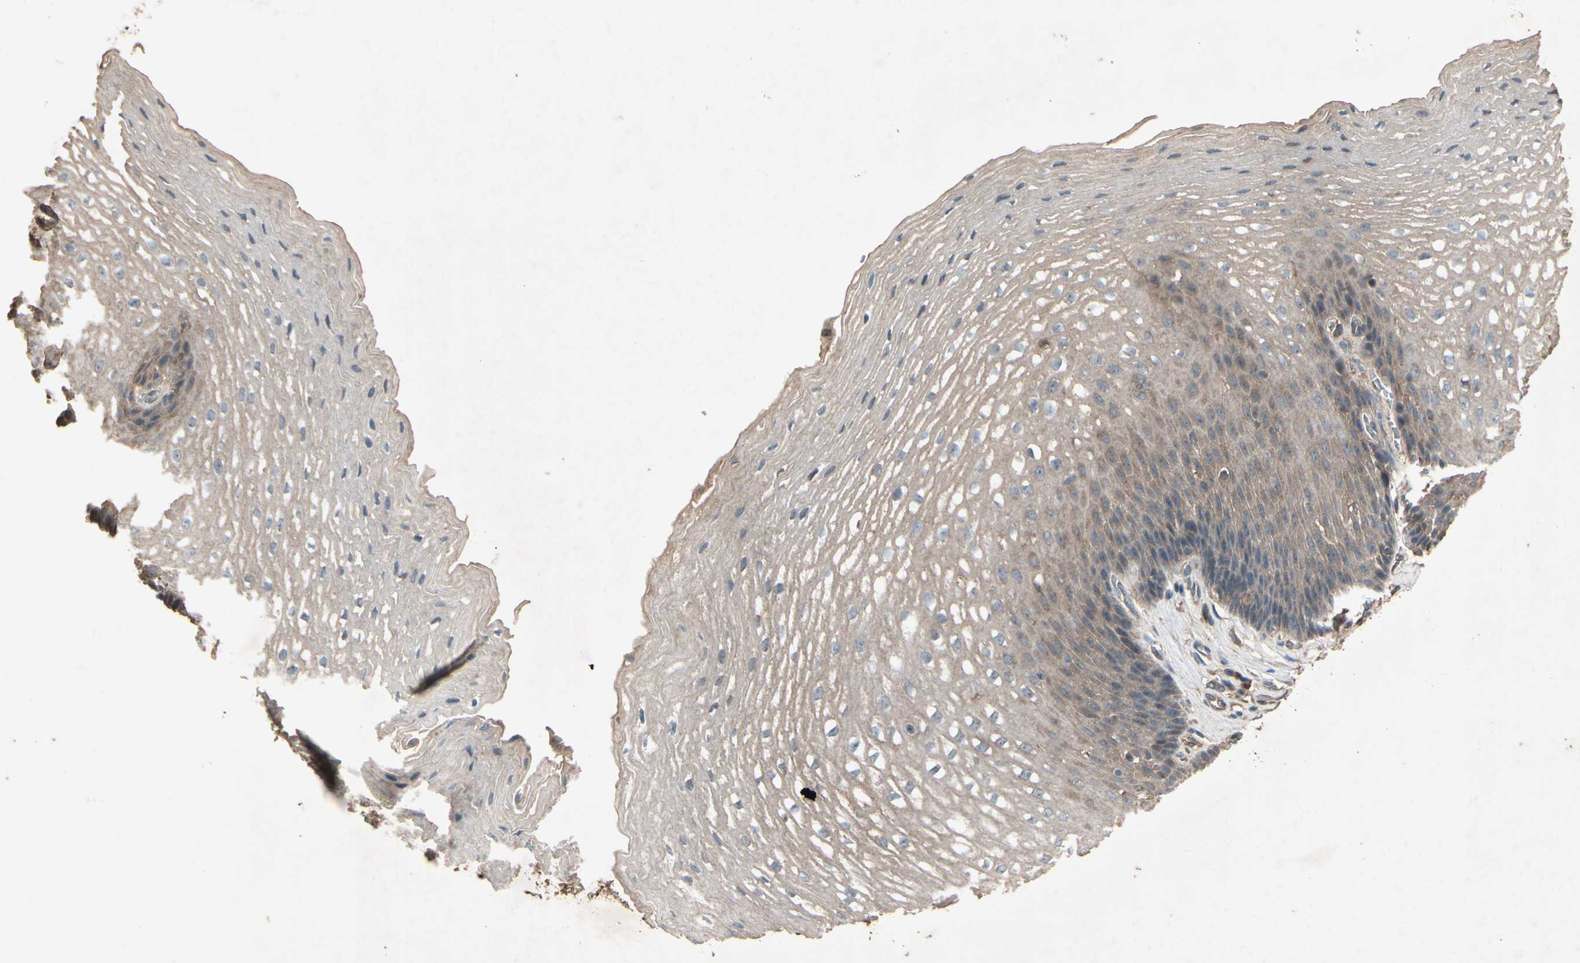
{"staining": {"intensity": "weak", "quantity": ">75%", "location": "cytoplasmic/membranous"}, "tissue": "esophagus", "cell_type": "Squamous epithelial cells", "image_type": "normal", "snomed": [{"axis": "morphology", "description": "Normal tissue, NOS"}, {"axis": "topography", "description": "Esophagus"}], "caption": "Squamous epithelial cells exhibit low levels of weak cytoplasmic/membranous expression in approximately >75% of cells in normal esophagus. (brown staining indicates protein expression, while blue staining denotes nuclei).", "gene": "NSF", "patient": {"sex": "male", "age": 48}}